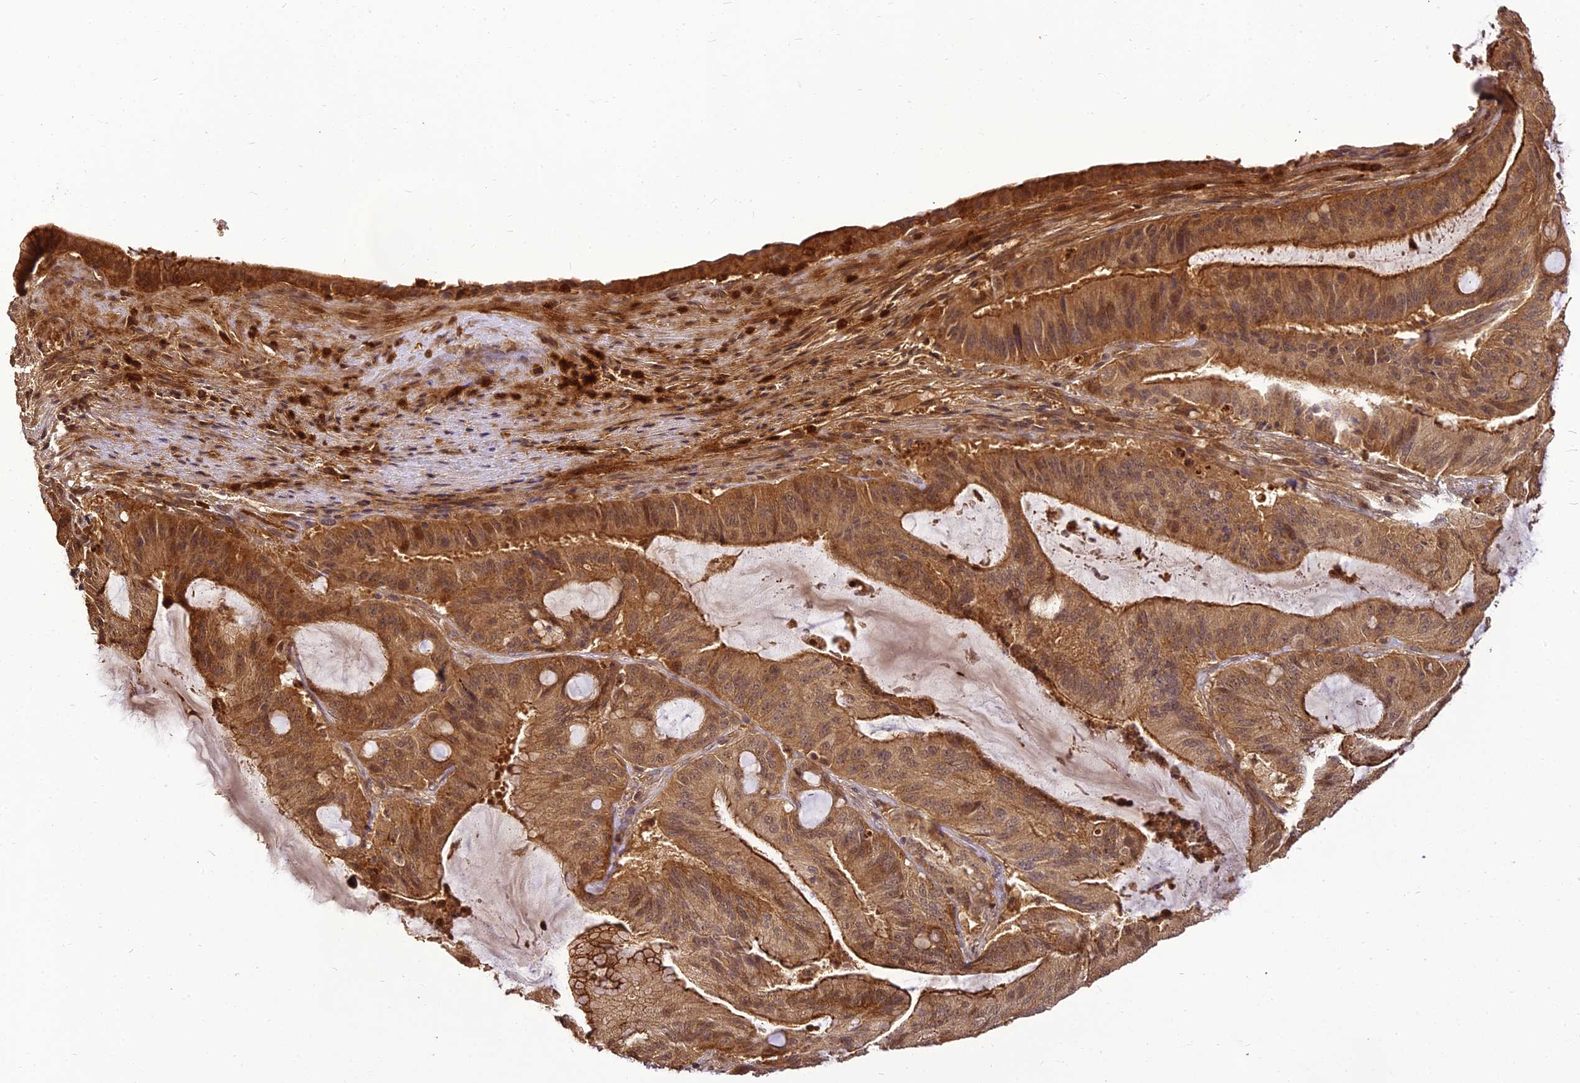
{"staining": {"intensity": "moderate", "quantity": ">75%", "location": "cytoplasmic/membranous"}, "tissue": "liver cancer", "cell_type": "Tumor cells", "image_type": "cancer", "snomed": [{"axis": "morphology", "description": "Normal tissue, NOS"}, {"axis": "morphology", "description": "Cholangiocarcinoma"}, {"axis": "topography", "description": "Liver"}, {"axis": "topography", "description": "Peripheral nerve tissue"}], "caption": "IHC micrograph of neoplastic tissue: human liver cancer (cholangiocarcinoma) stained using IHC displays medium levels of moderate protein expression localized specifically in the cytoplasmic/membranous of tumor cells, appearing as a cytoplasmic/membranous brown color.", "gene": "BCDIN3D", "patient": {"sex": "female", "age": 73}}